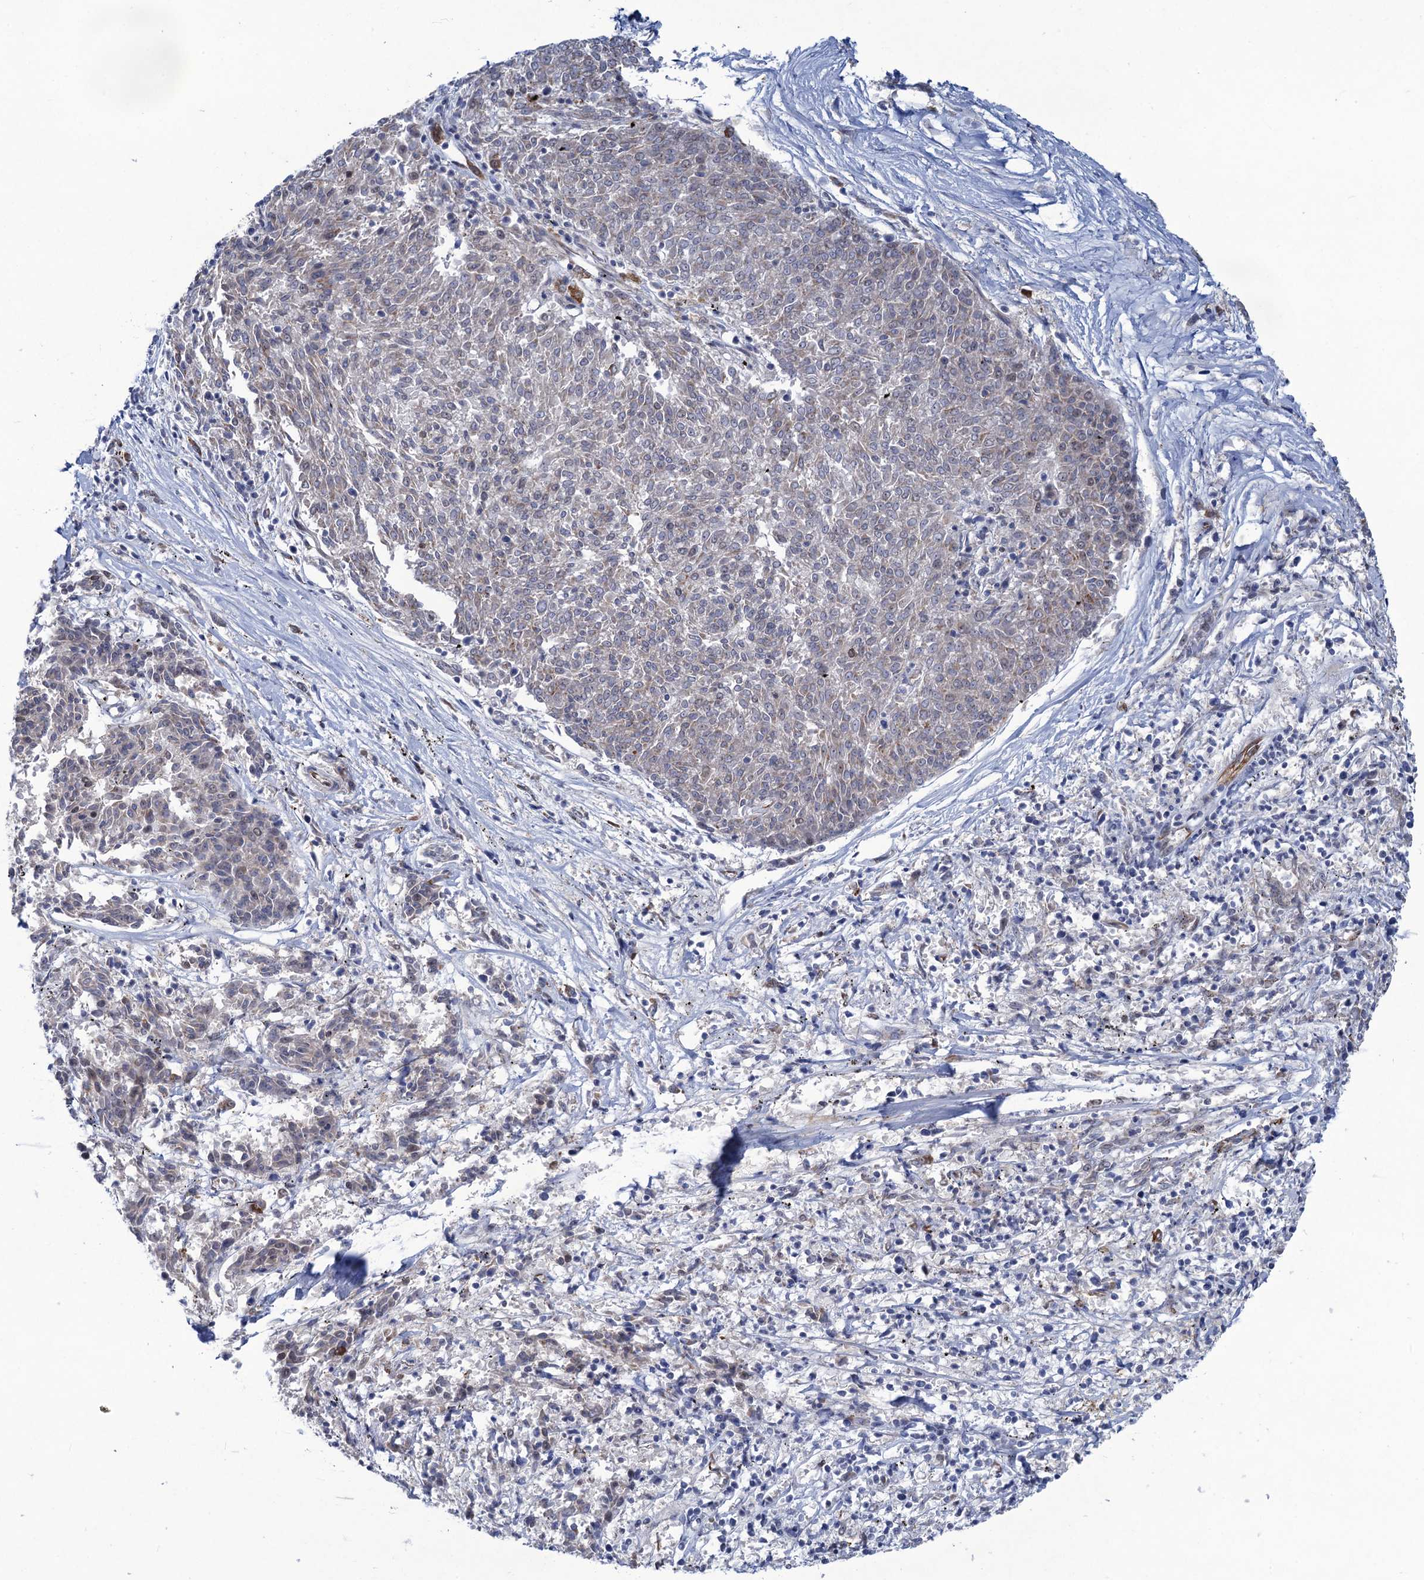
{"staining": {"intensity": "negative", "quantity": "none", "location": "none"}, "tissue": "melanoma", "cell_type": "Tumor cells", "image_type": "cancer", "snomed": [{"axis": "morphology", "description": "Malignant melanoma, NOS"}, {"axis": "topography", "description": "Skin"}], "caption": "Photomicrograph shows no significant protein positivity in tumor cells of melanoma.", "gene": "QPCTL", "patient": {"sex": "female", "age": 72}}